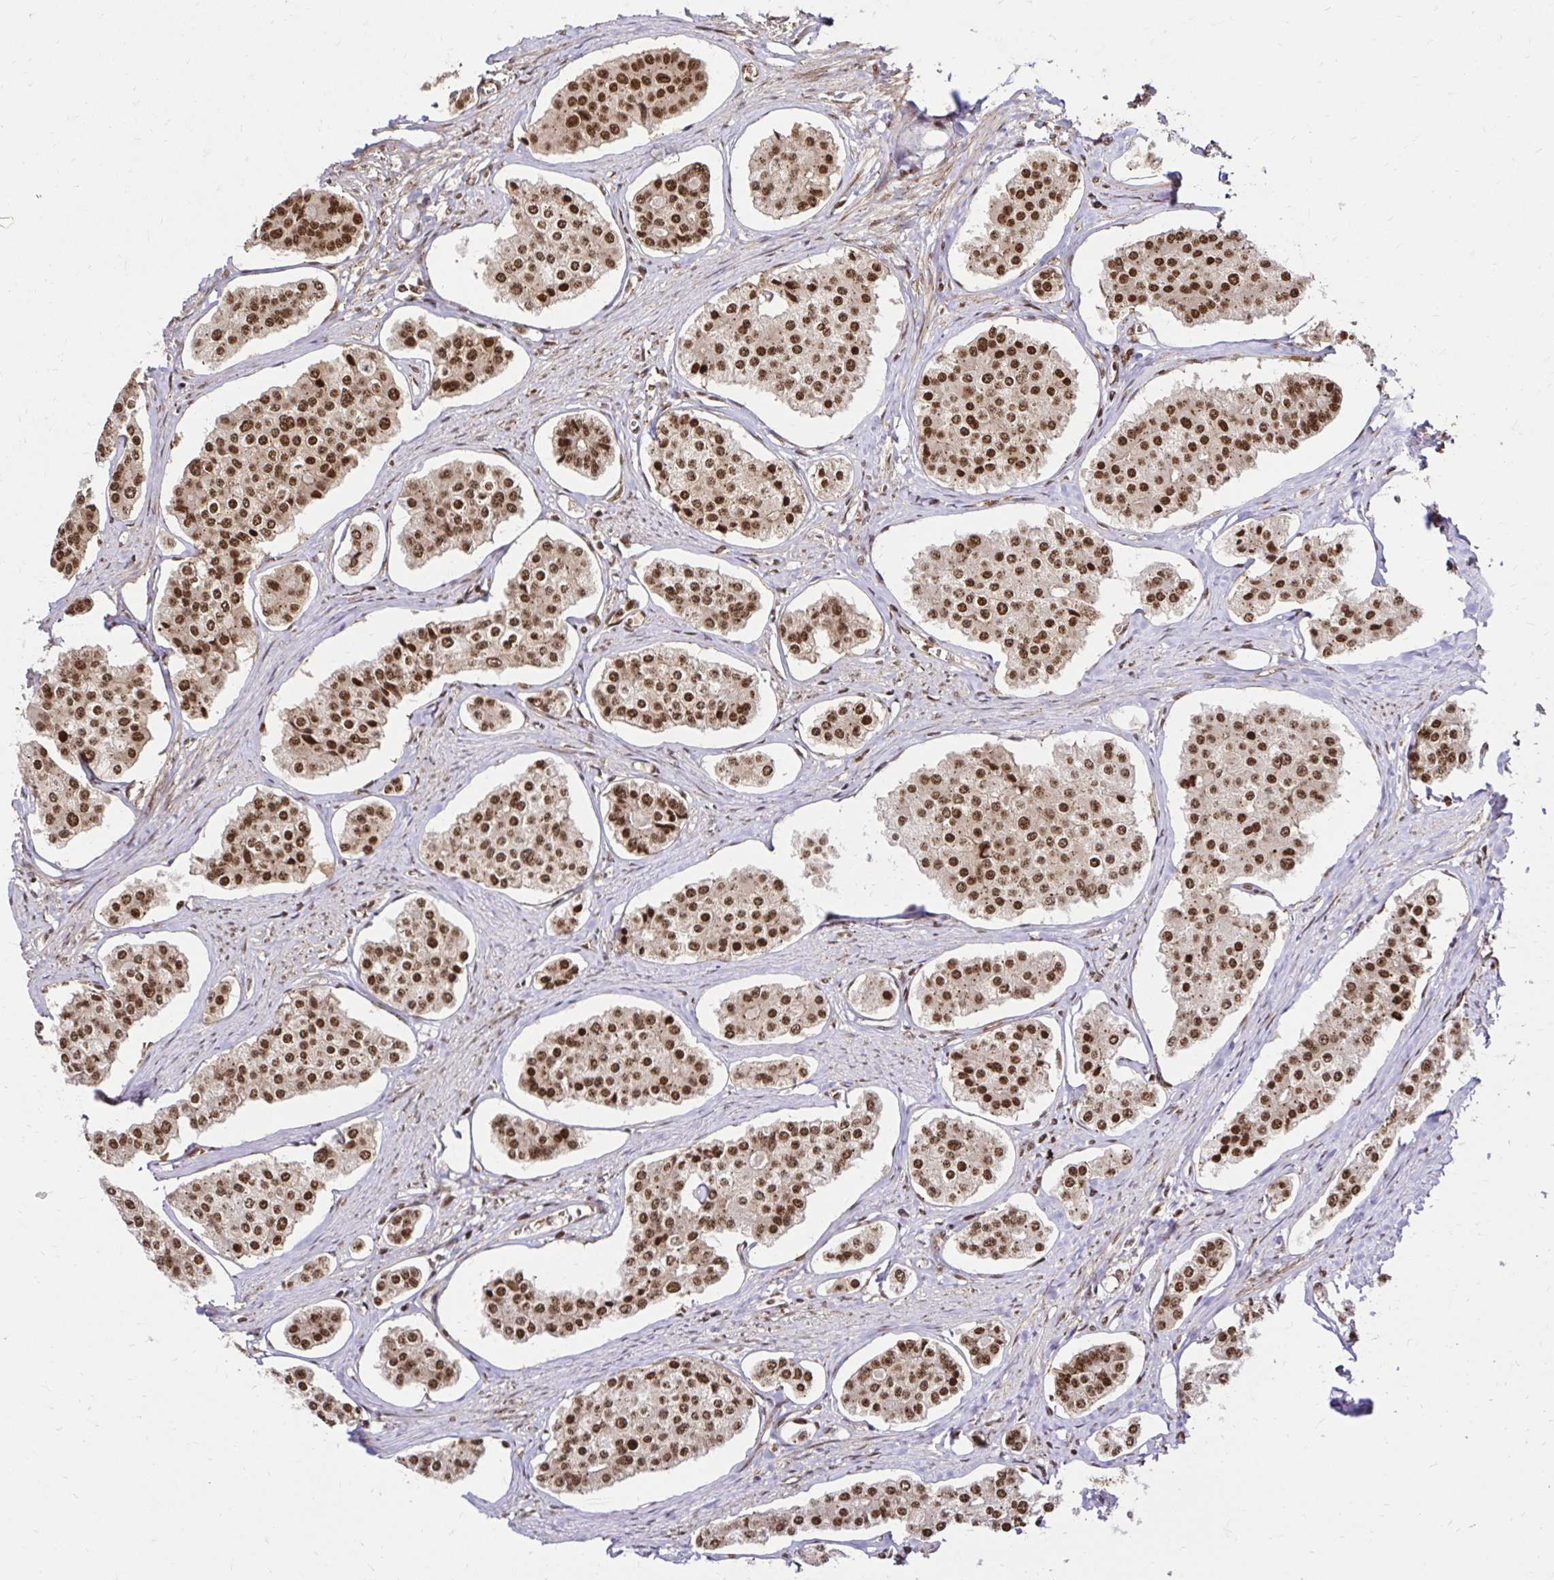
{"staining": {"intensity": "strong", "quantity": ">75%", "location": "nuclear"}, "tissue": "carcinoid", "cell_type": "Tumor cells", "image_type": "cancer", "snomed": [{"axis": "morphology", "description": "Carcinoid, malignant, NOS"}, {"axis": "topography", "description": "Small intestine"}], "caption": "DAB (3,3'-diaminobenzidine) immunohistochemical staining of human carcinoid (malignant) reveals strong nuclear protein positivity in about >75% of tumor cells. (IHC, brightfield microscopy, high magnification).", "gene": "GLYR1", "patient": {"sex": "female", "age": 65}}